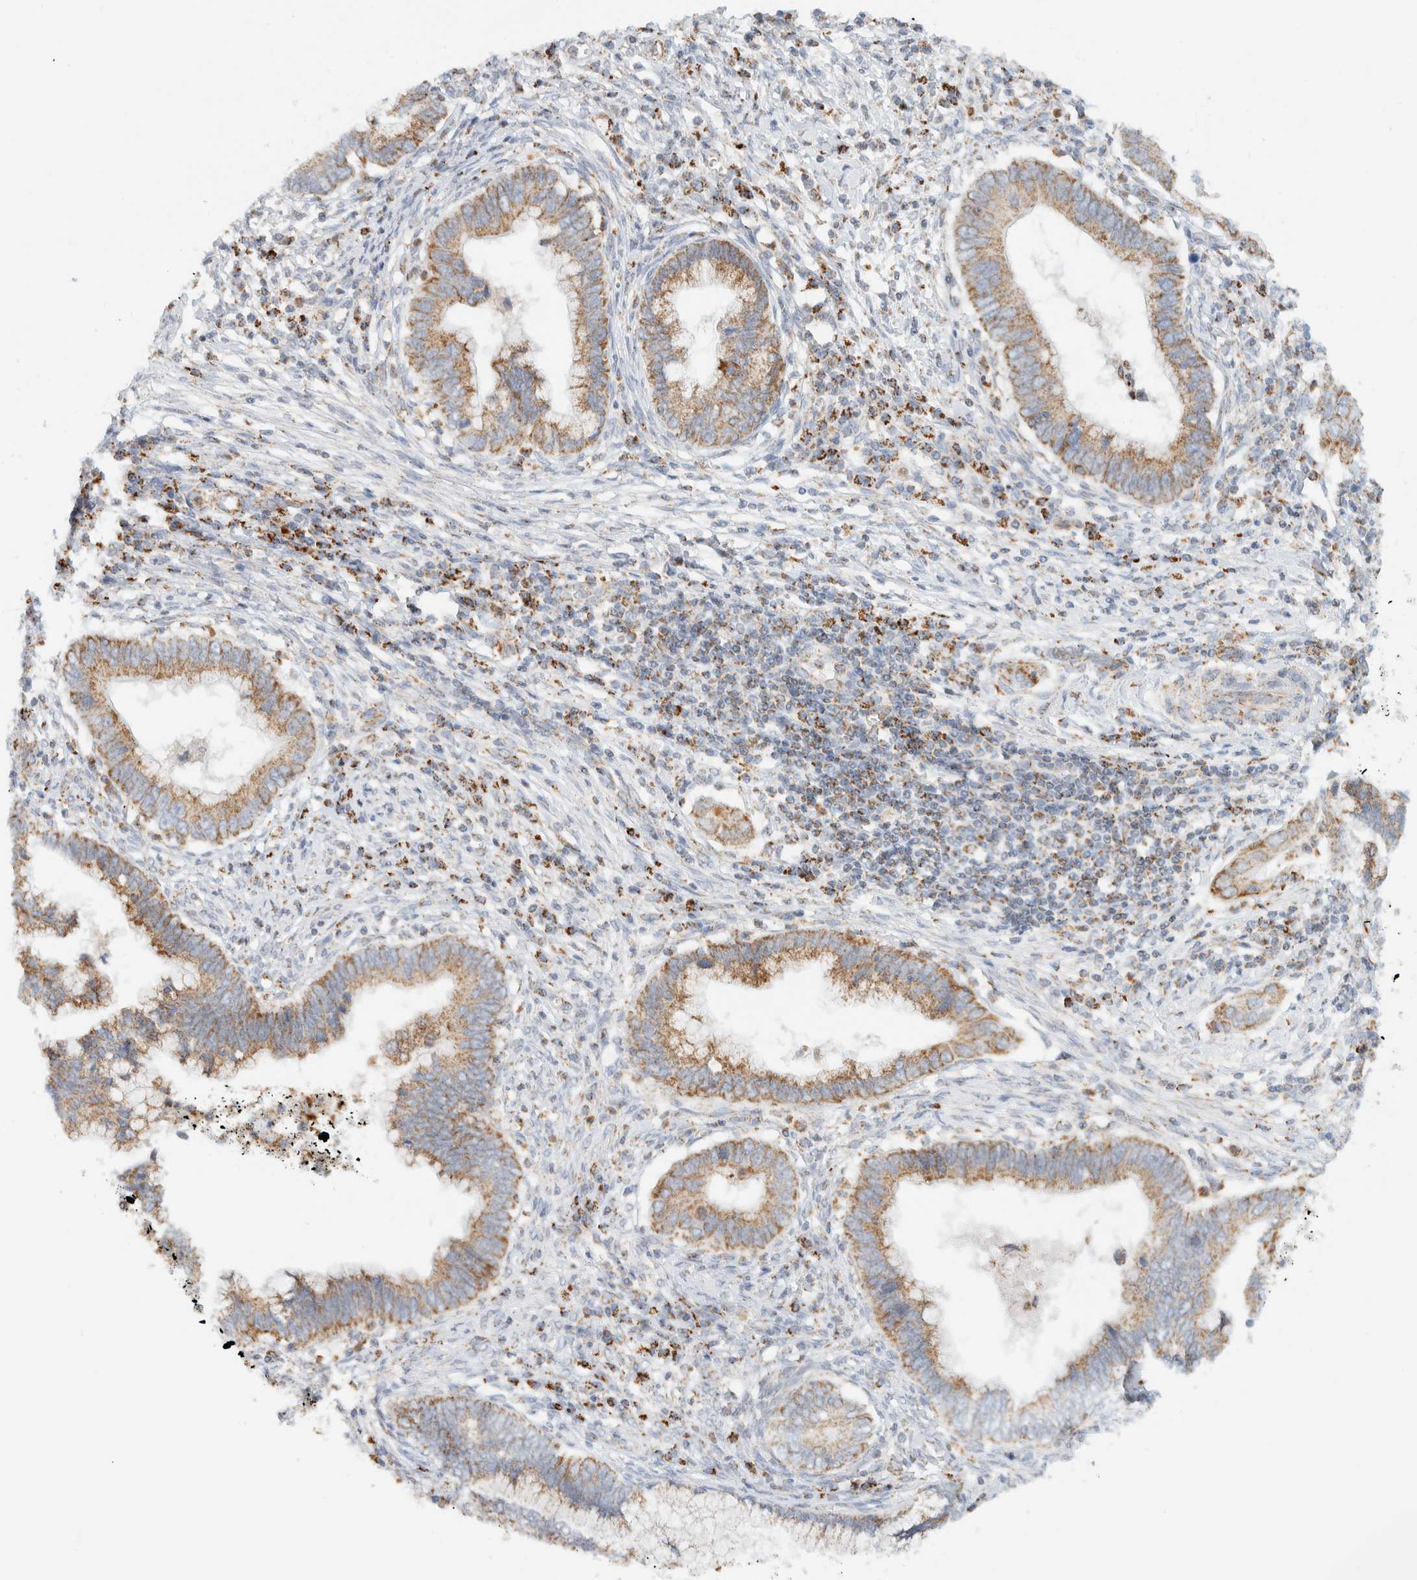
{"staining": {"intensity": "moderate", "quantity": ">75%", "location": "cytoplasmic/membranous"}, "tissue": "cervical cancer", "cell_type": "Tumor cells", "image_type": "cancer", "snomed": [{"axis": "morphology", "description": "Adenocarcinoma, NOS"}, {"axis": "topography", "description": "Cervix"}], "caption": "Protein expression analysis of cervical cancer (adenocarcinoma) demonstrates moderate cytoplasmic/membranous expression in about >75% of tumor cells.", "gene": "KIFAP3", "patient": {"sex": "female", "age": 44}}